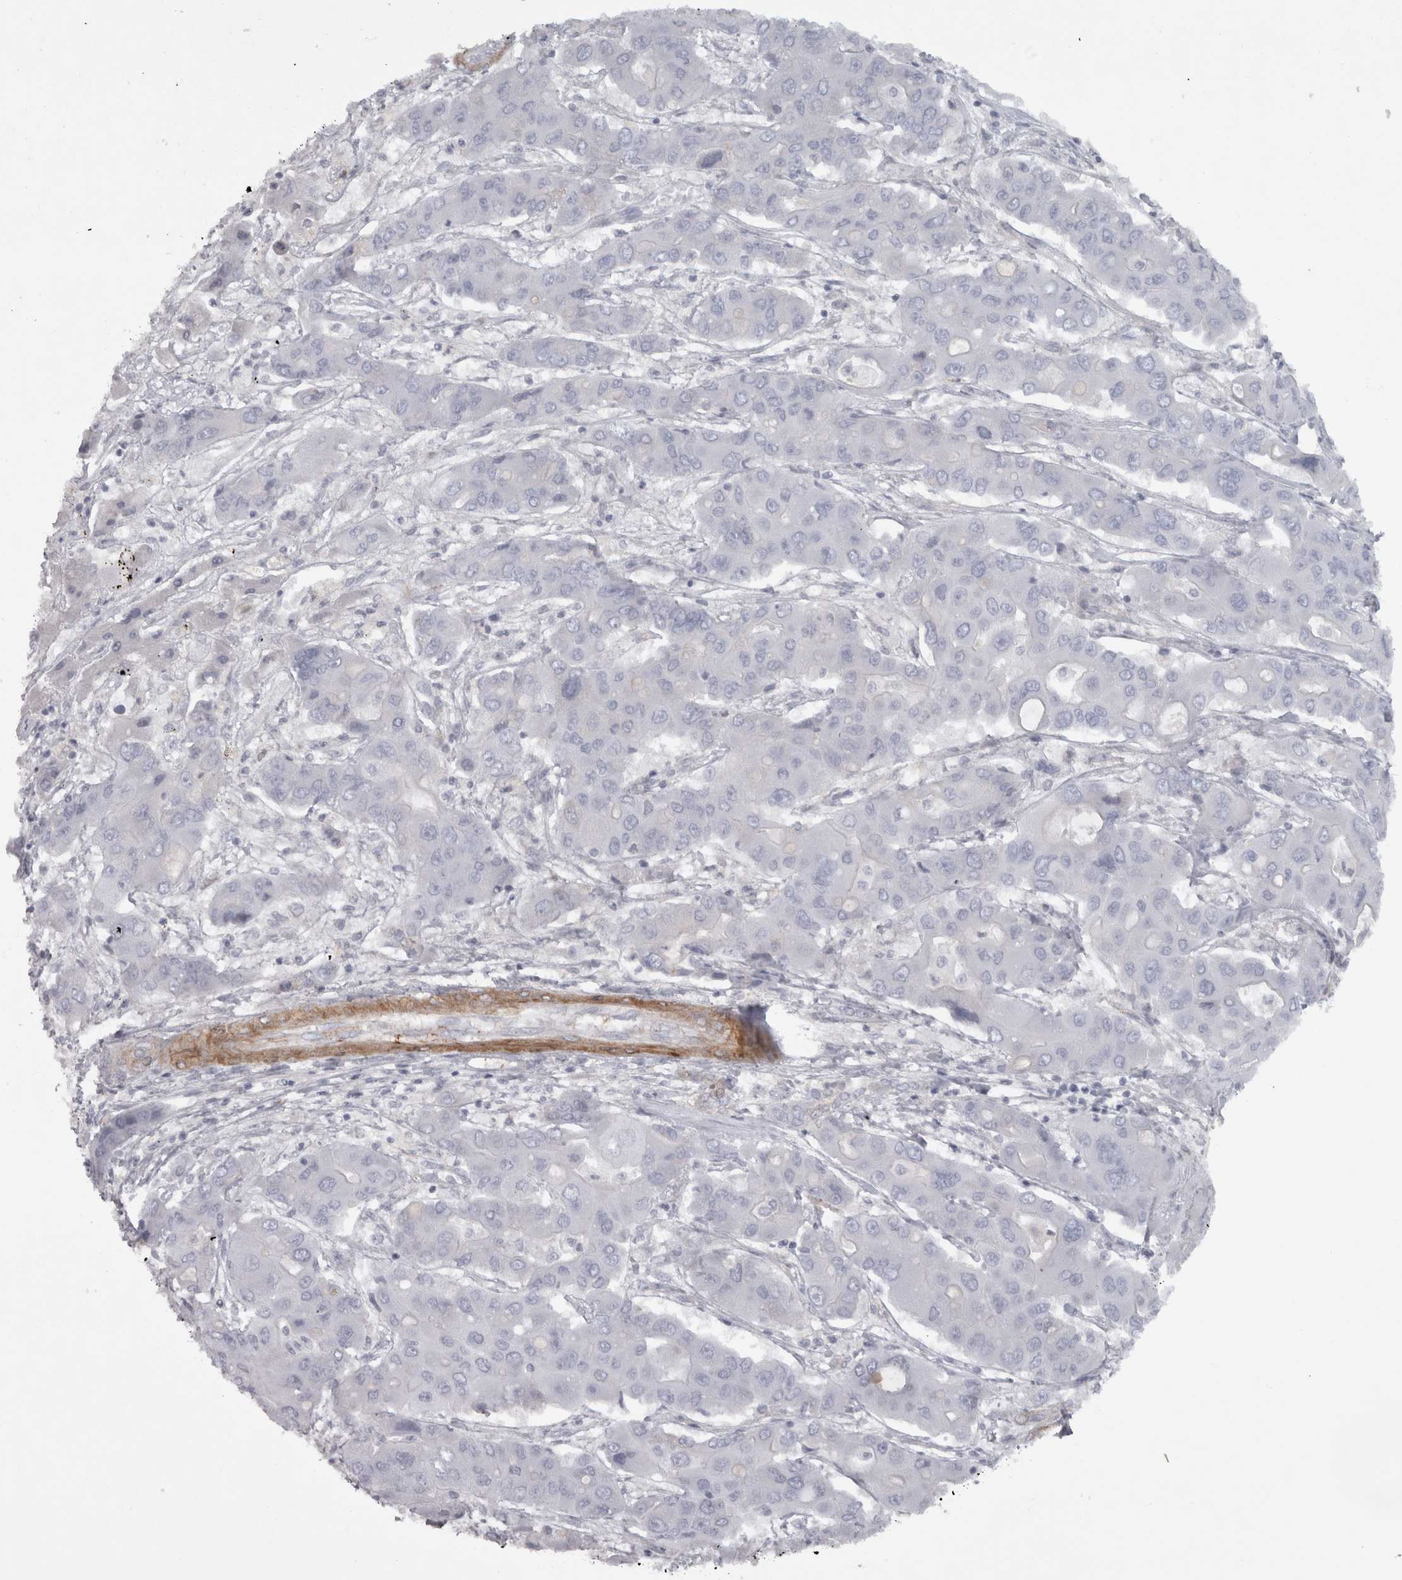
{"staining": {"intensity": "negative", "quantity": "none", "location": "none"}, "tissue": "liver cancer", "cell_type": "Tumor cells", "image_type": "cancer", "snomed": [{"axis": "morphology", "description": "Cholangiocarcinoma"}, {"axis": "topography", "description": "Liver"}], "caption": "An IHC micrograph of liver cancer (cholangiocarcinoma) is shown. There is no staining in tumor cells of liver cancer (cholangiocarcinoma).", "gene": "PPP1R12B", "patient": {"sex": "male", "age": 67}}